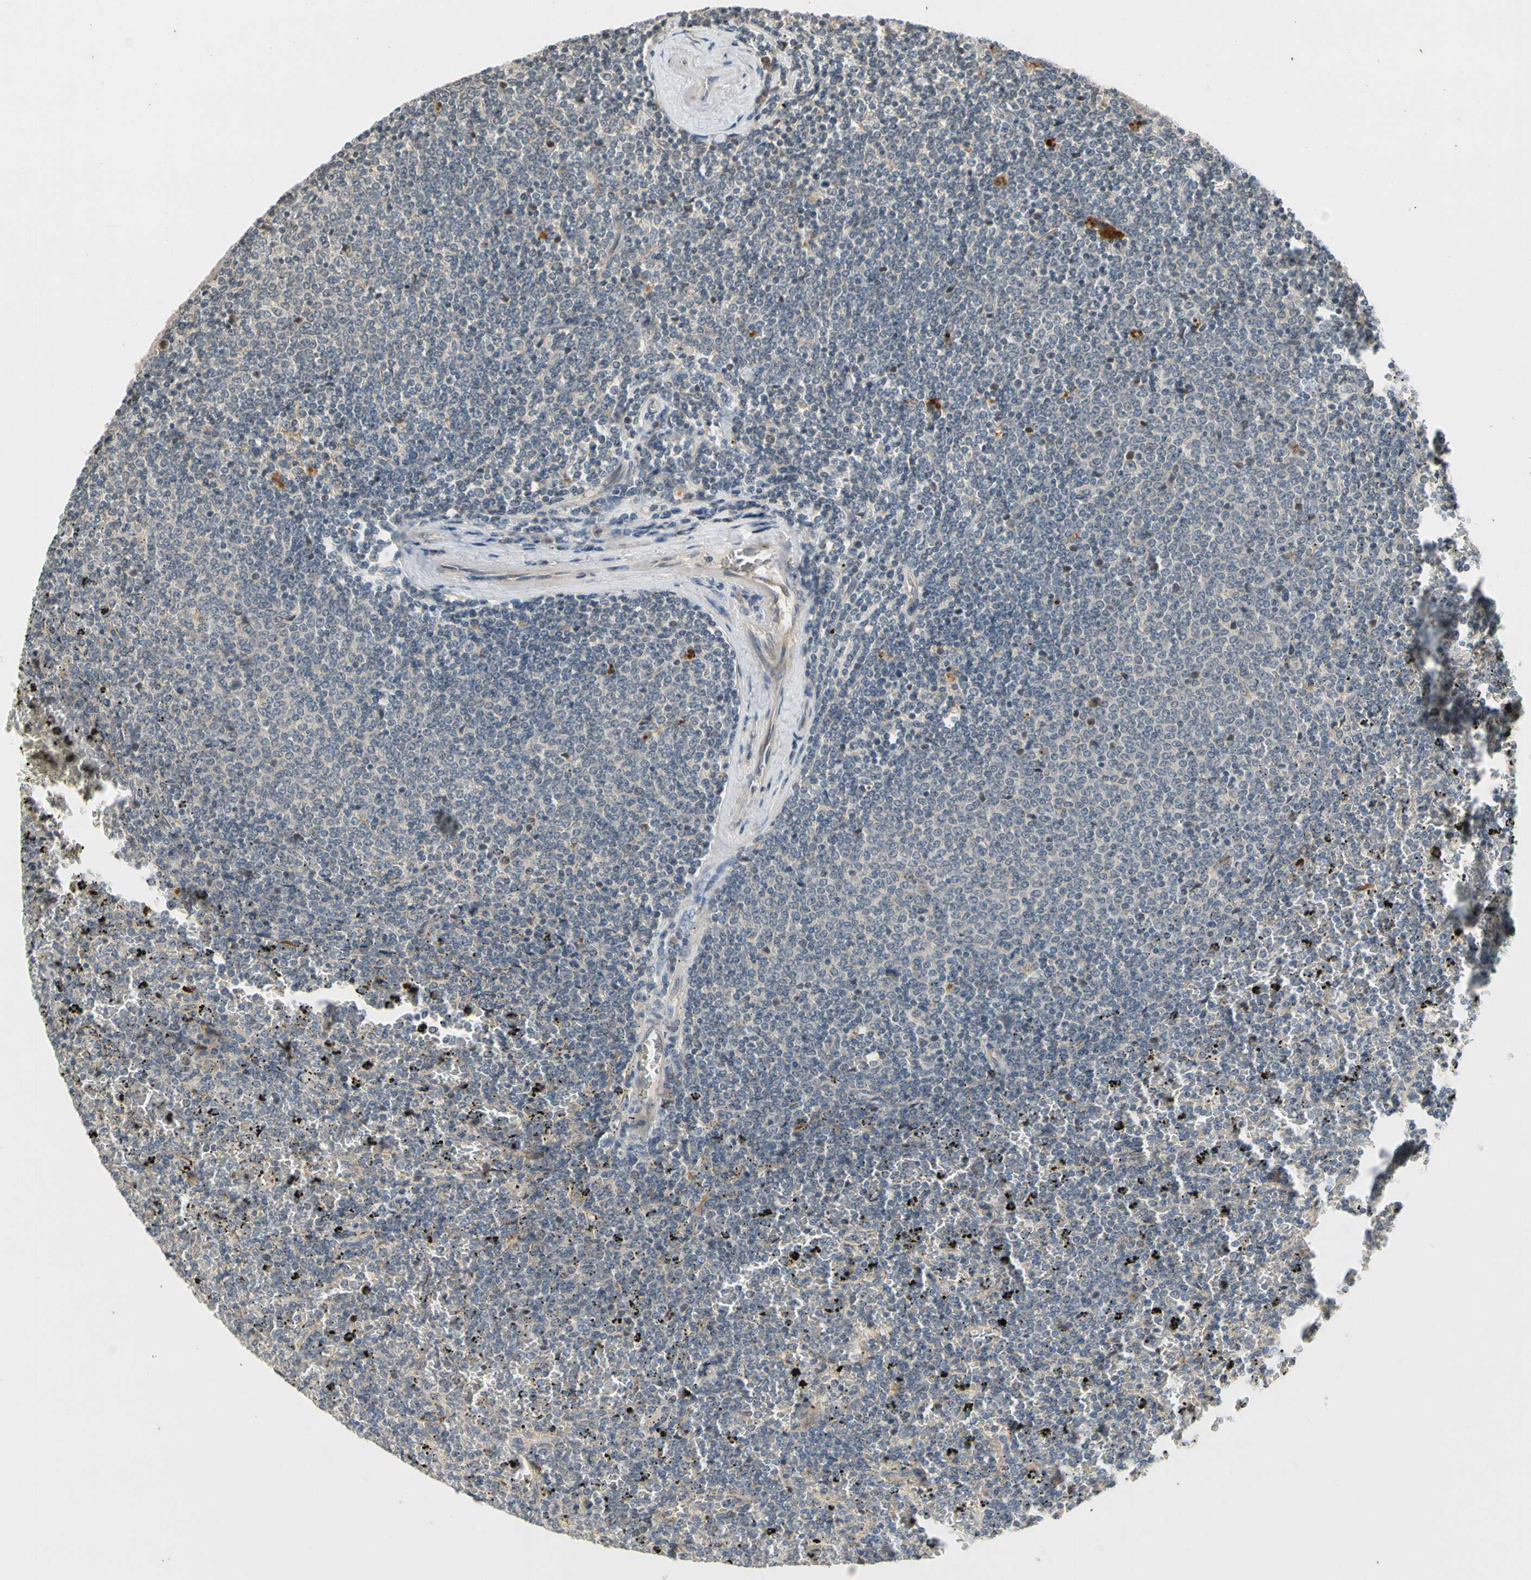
{"staining": {"intensity": "weak", "quantity": ">75%", "location": "cytoplasmic/membranous"}, "tissue": "lymphoma", "cell_type": "Tumor cells", "image_type": "cancer", "snomed": [{"axis": "morphology", "description": "Malignant lymphoma, non-Hodgkin's type, Low grade"}, {"axis": "topography", "description": "Spleen"}], "caption": "DAB immunohistochemical staining of human malignant lymphoma, non-Hodgkin's type (low-grade) reveals weak cytoplasmic/membranous protein expression in about >75% of tumor cells.", "gene": "ATP2C1", "patient": {"sex": "female", "age": 77}}